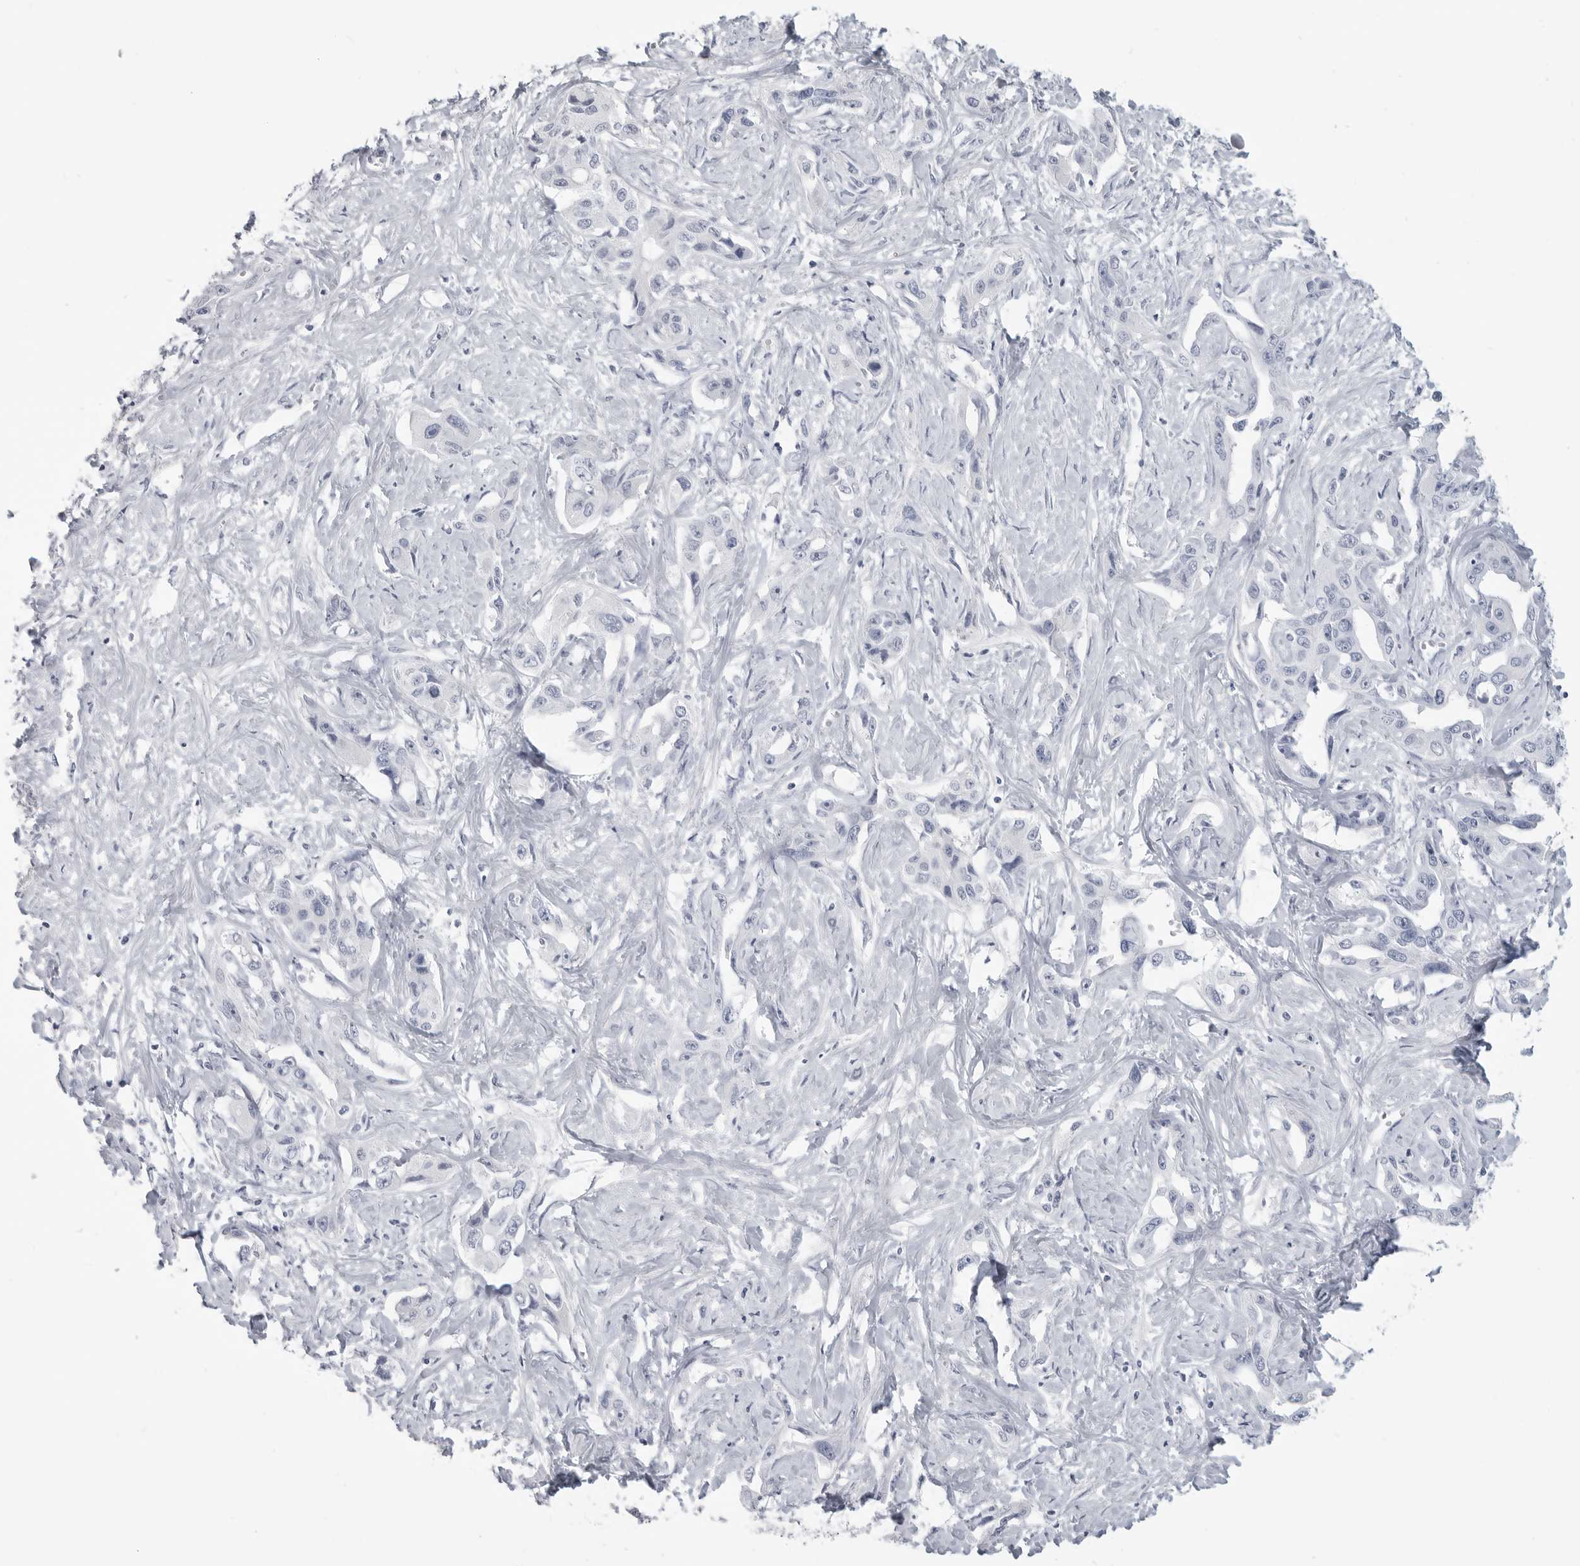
{"staining": {"intensity": "negative", "quantity": "none", "location": "none"}, "tissue": "liver cancer", "cell_type": "Tumor cells", "image_type": "cancer", "snomed": [{"axis": "morphology", "description": "Cholangiocarcinoma"}, {"axis": "topography", "description": "Liver"}], "caption": "Tumor cells show no significant protein staining in liver cholangiocarcinoma.", "gene": "LY6D", "patient": {"sex": "male", "age": 59}}